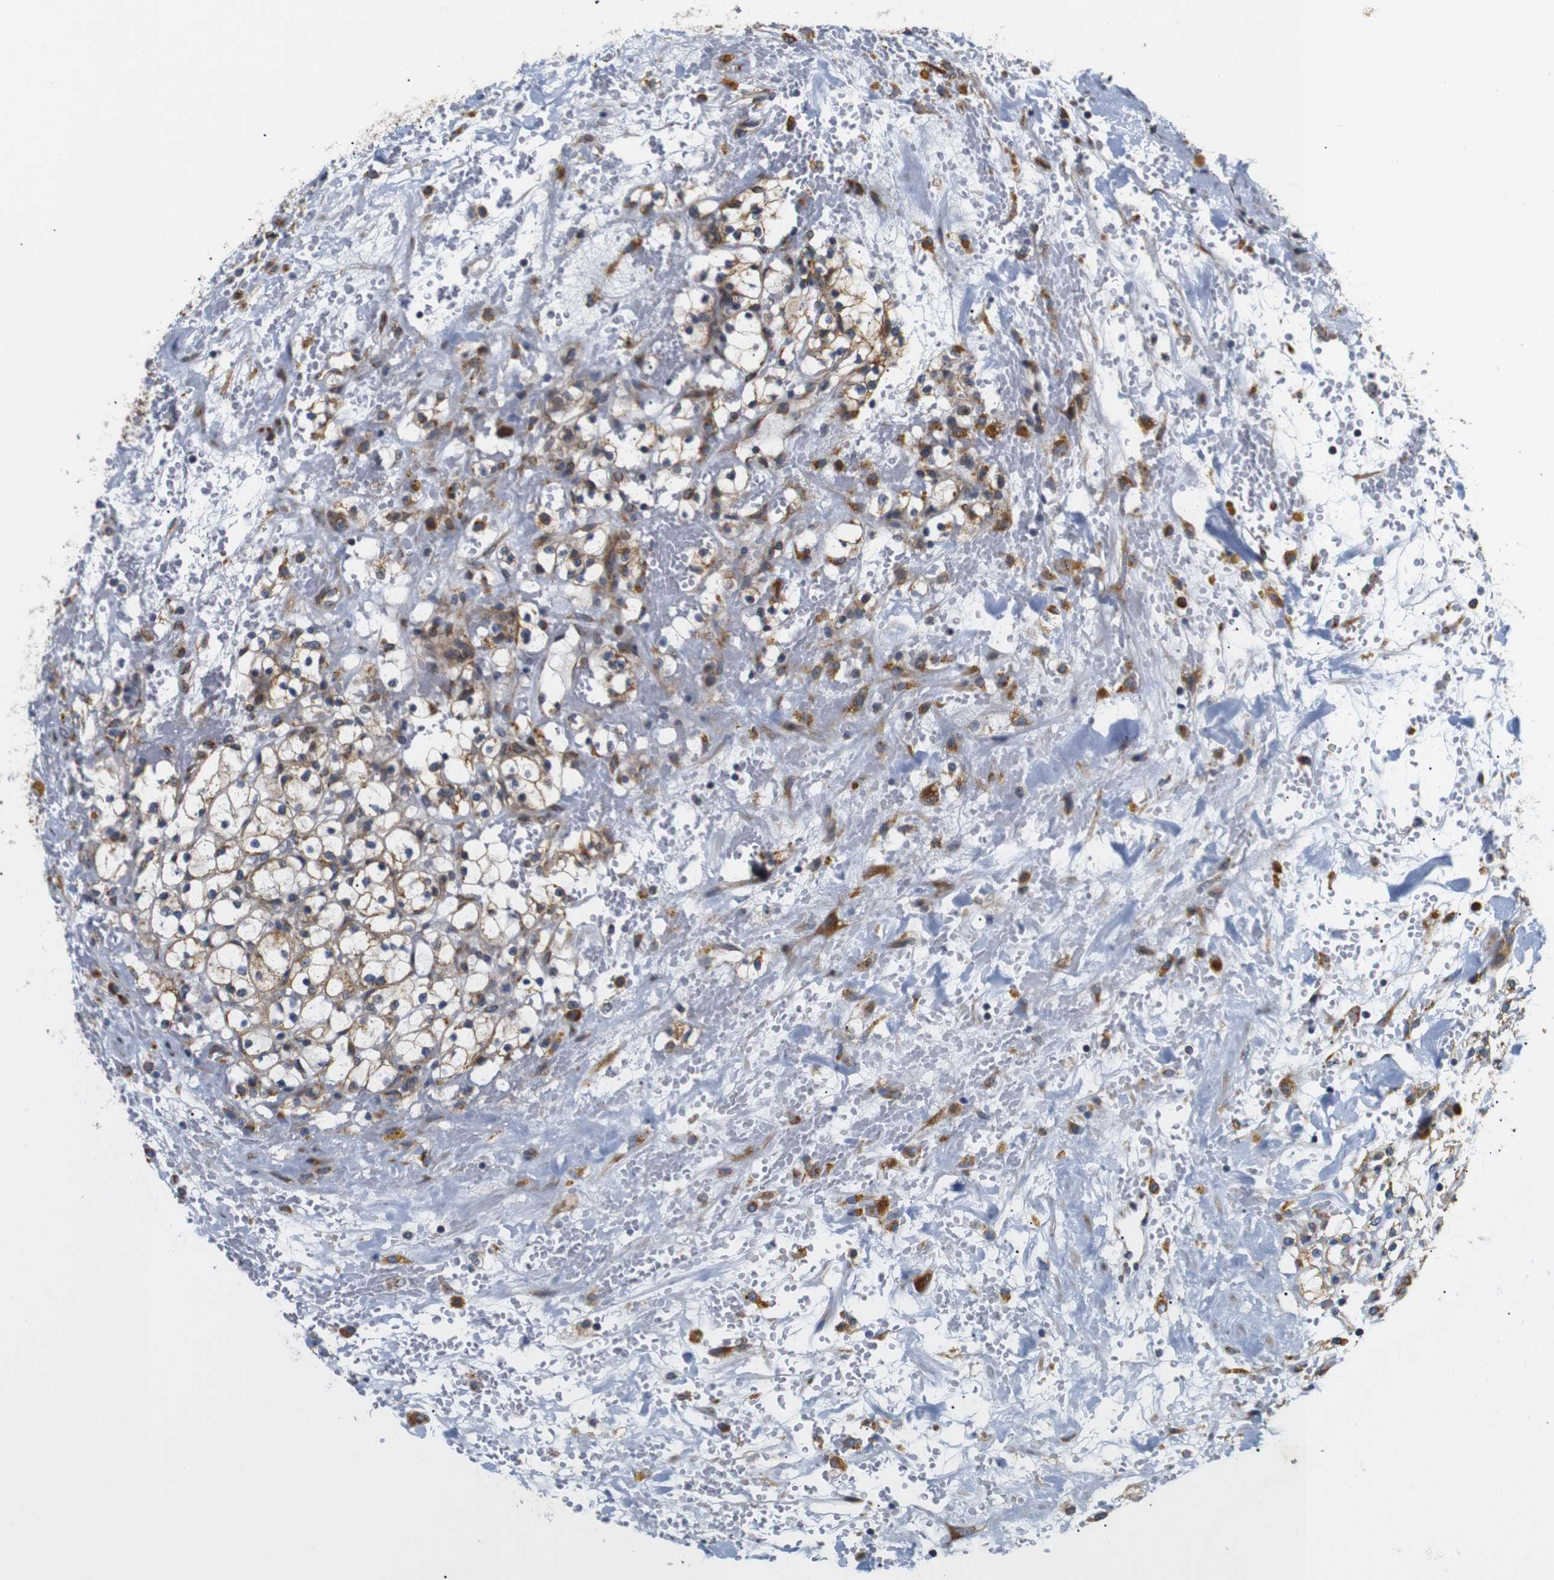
{"staining": {"intensity": "moderate", "quantity": "25%-75%", "location": "cytoplasmic/membranous"}, "tissue": "renal cancer", "cell_type": "Tumor cells", "image_type": "cancer", "snomed": [{"axis": "morphology", "description": "Adenocarcinoma, NOS"}, {"axis": "topography", "description": "Kidney"}], "caption": "Renal cancer stained with a protein marker reveals moderate staining in tumor cells.", "gene": "KANK4", "patient": {"sex": "male", "age": 61}}